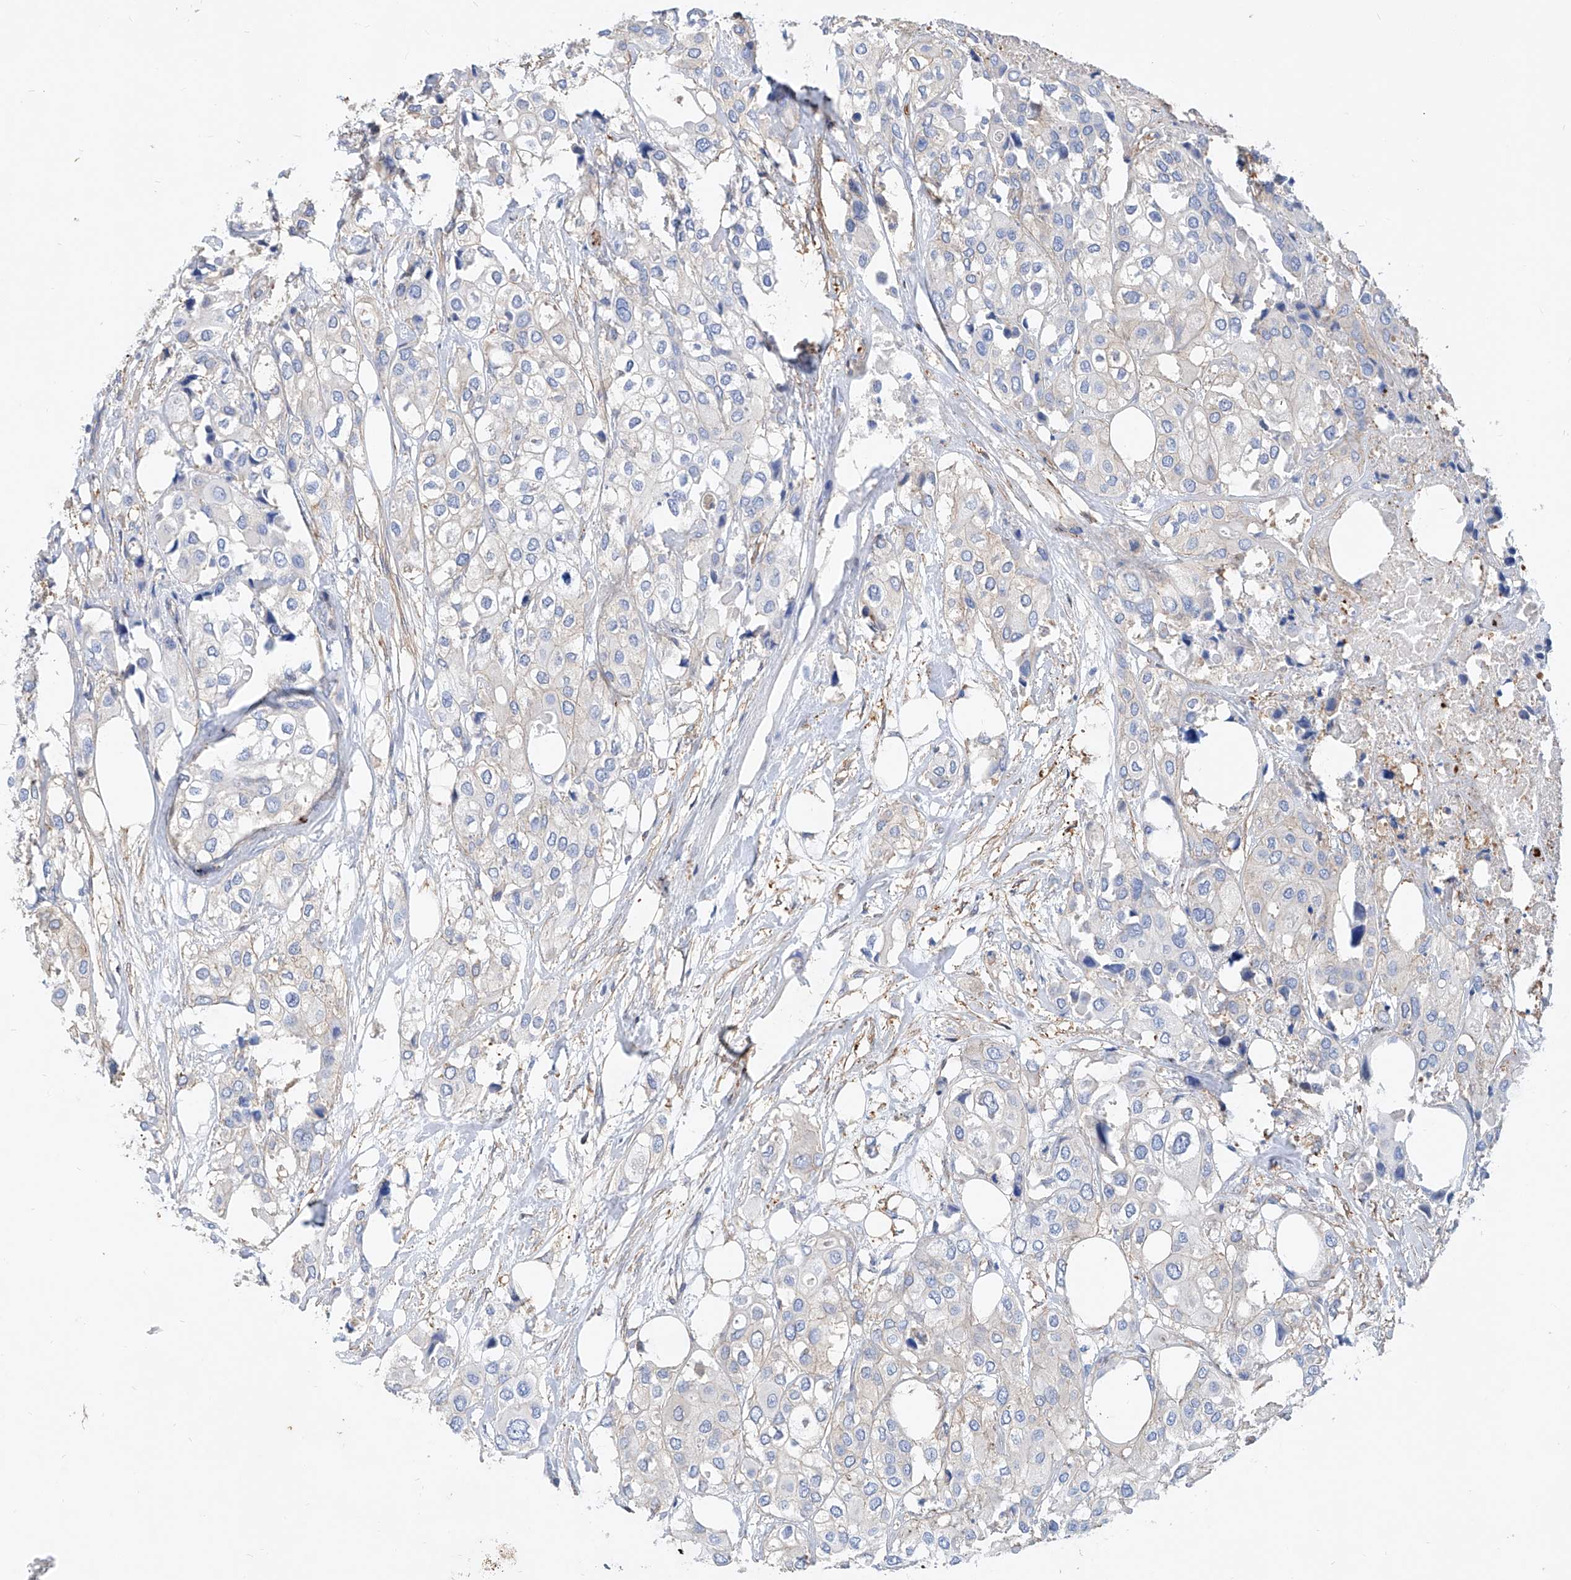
{"staining": {"intensity": "negative", "quantity": "none", "location": "none"}, "tissue": "urothelial cancer", "cell_type": "Tumor cells", "image_type": "cancer", "snomed": [{"axis": "morphology", "description": "Urothelial carcinoma, High grade"}, {"axis": "topography", "description": "Urinary bladder"}], "caption": "IHC of human urothelial cancer exhibits no staining in tumor cells.", "gene": "TAS2R60", "patient": {"sex": "male", "age": 64}}